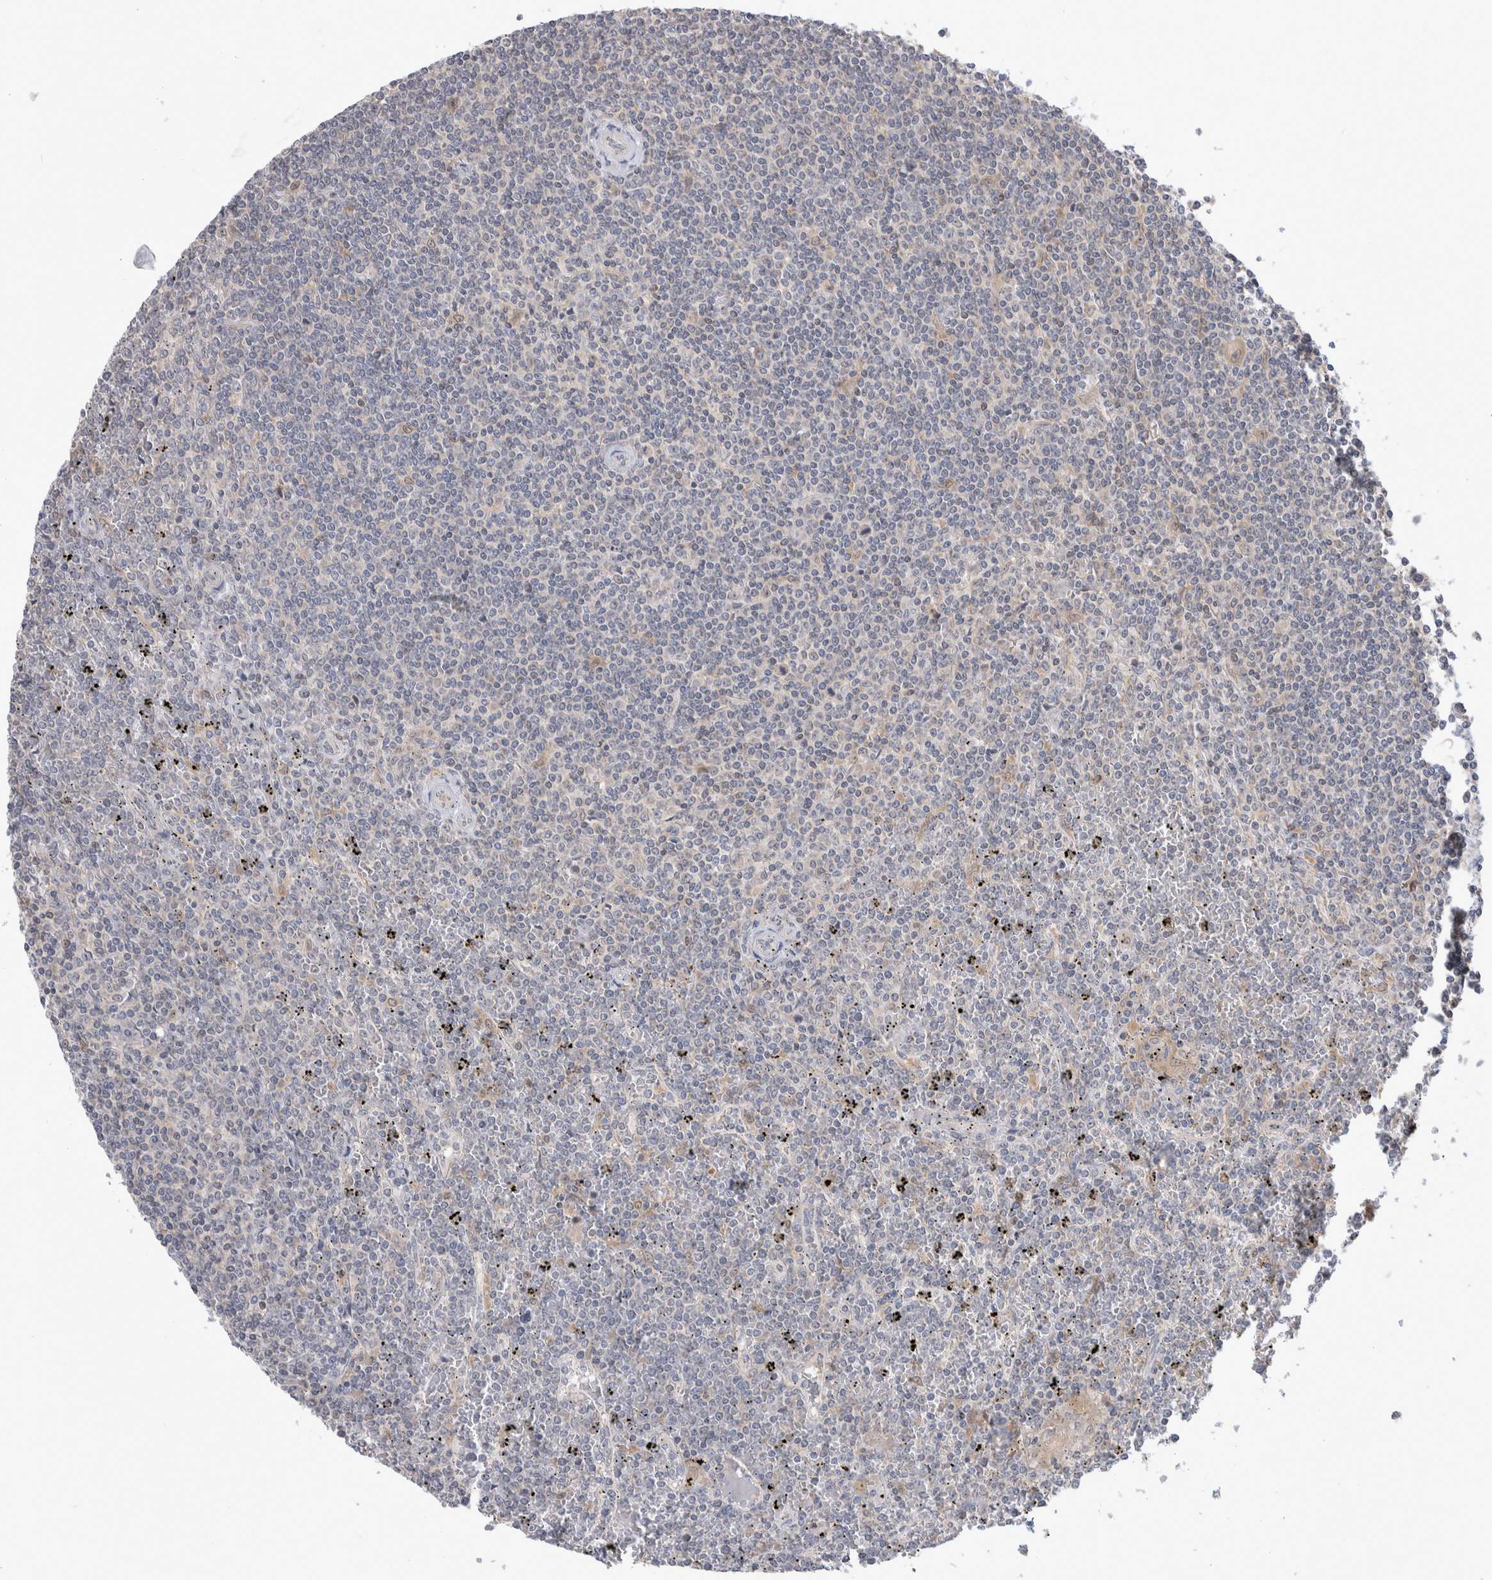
{"staining": {"intensity": "negative", "quantity": "none", "location": "none"}, "tissue": "lymphoma", "cell_type": "Tumor cells", "image_type": "cancer", "snomed": [{"axis": "morphology", "description": "Malignant lymphoma, non-Hodgkin's type, Low grade"}, {"axis": "topography", "description": "Spleen"}], "caption": "Immunohistochemistry (IHC) photomicrograph of neoplastic tissue: malignant lymphoma, non-Hodgkin's type (low-grade) stained with DAB (3,3'-diaminobenzidine) displays no significant protein staining in tumor cells. (DAB (3,3'-diaminobenzidine) immunohistochemistry visualized using brightfield microscopy, high magnification).", "gene": "HTATIP2", "patient": {"sex": "female", "age": 19}}